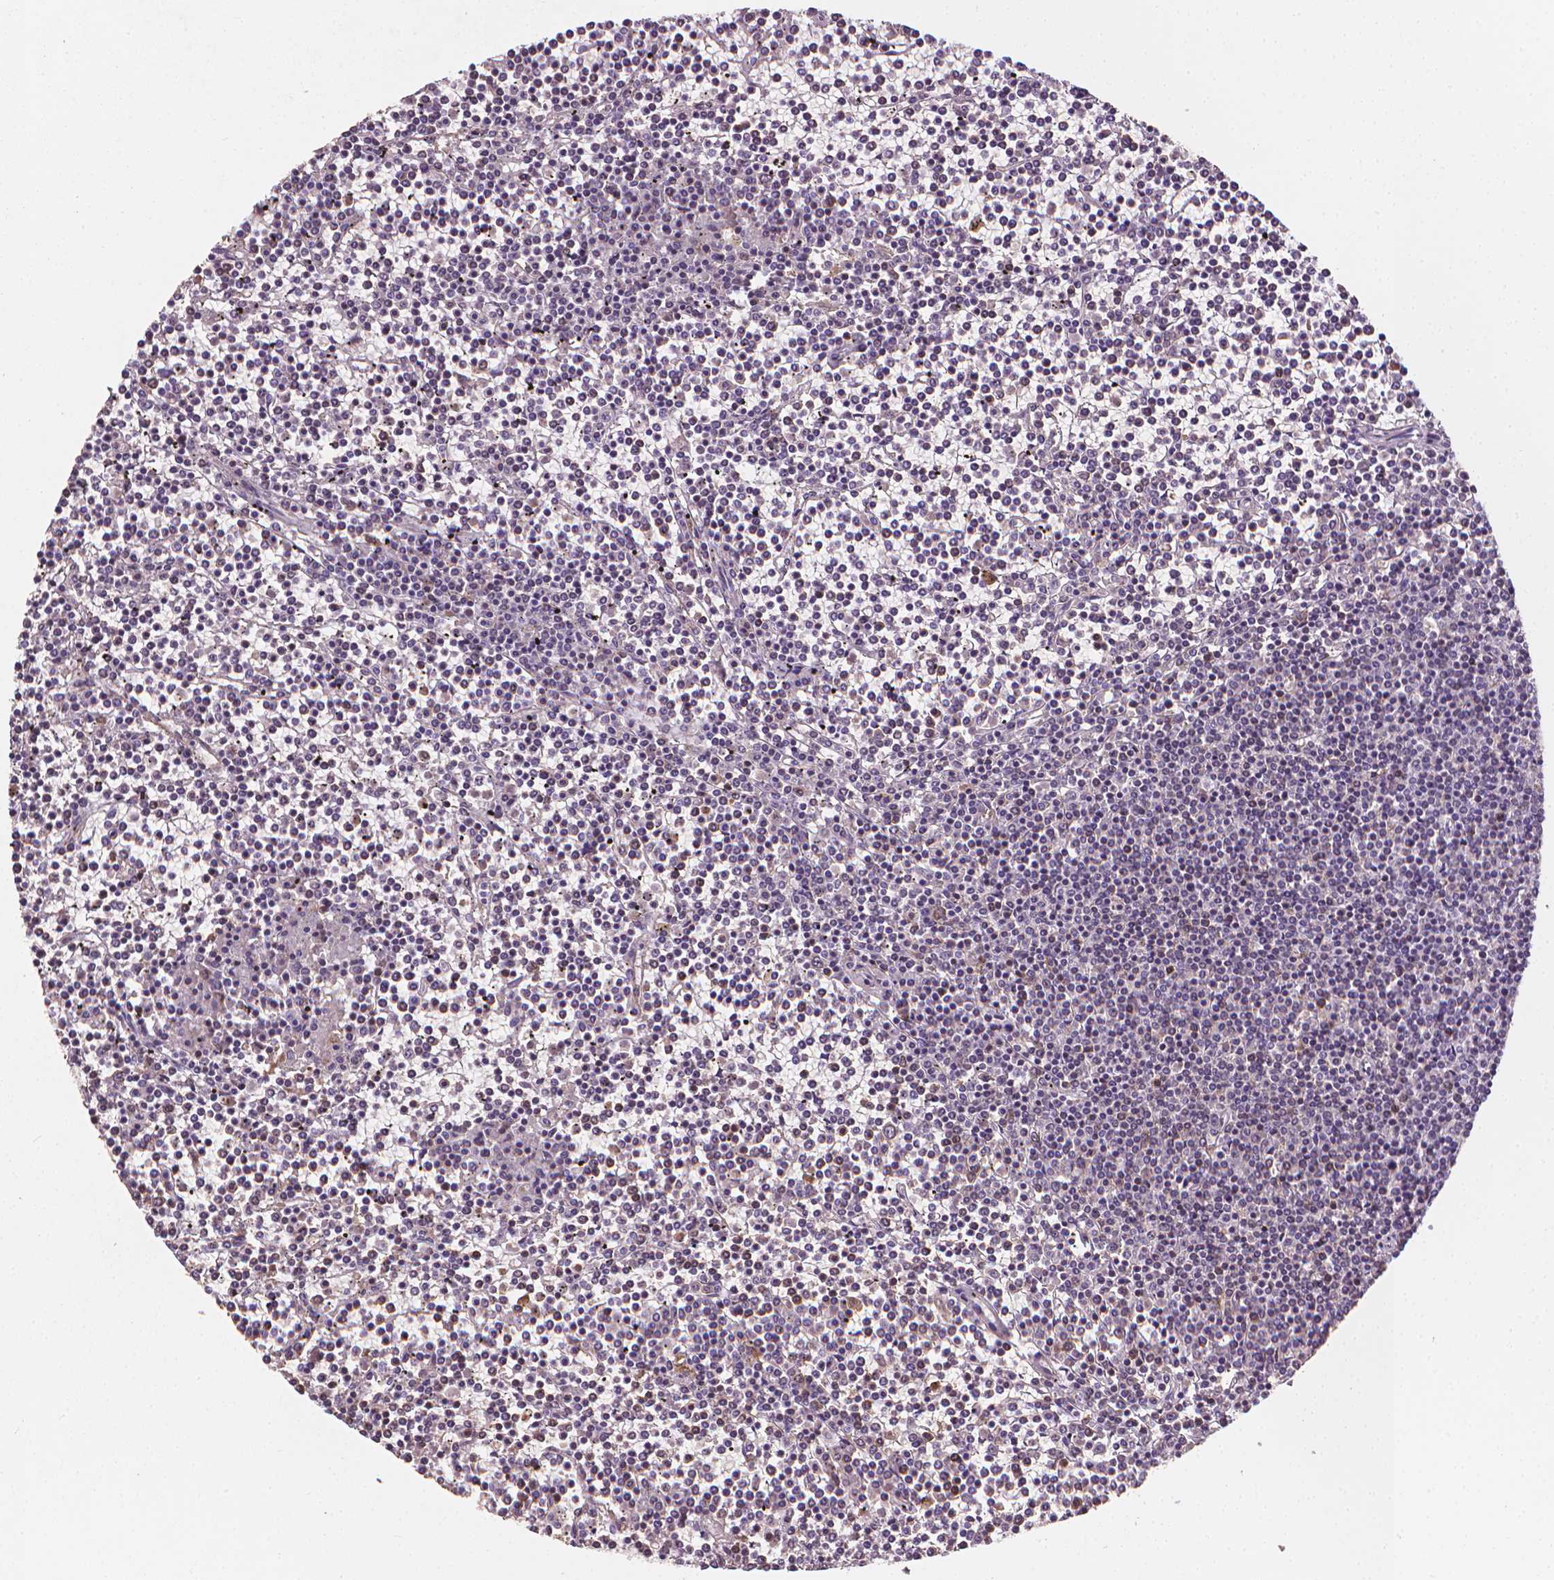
{"staining": {"intensity": "negative", "quantity": "none", "location": "none"}, "tissue": "lymphoma", "cell_type": "Tumor cells", "image_type": "cancer", "snomed": [{"axis": "morphology", "description": "Malignant lymphoma, non-Hodgkin's type, Low grade"}, {"axis": "topography", "description": "Spleen"}], "caption": "Protein analysis of low-grade malignant lymphoma, non-Hodgkin's type reveals no significant staining in tumor cells. (DAB immunohistochemistry (IHC), high magnification).", "gene": "DCN", "patient": {"sex": "female", "age": 19}}